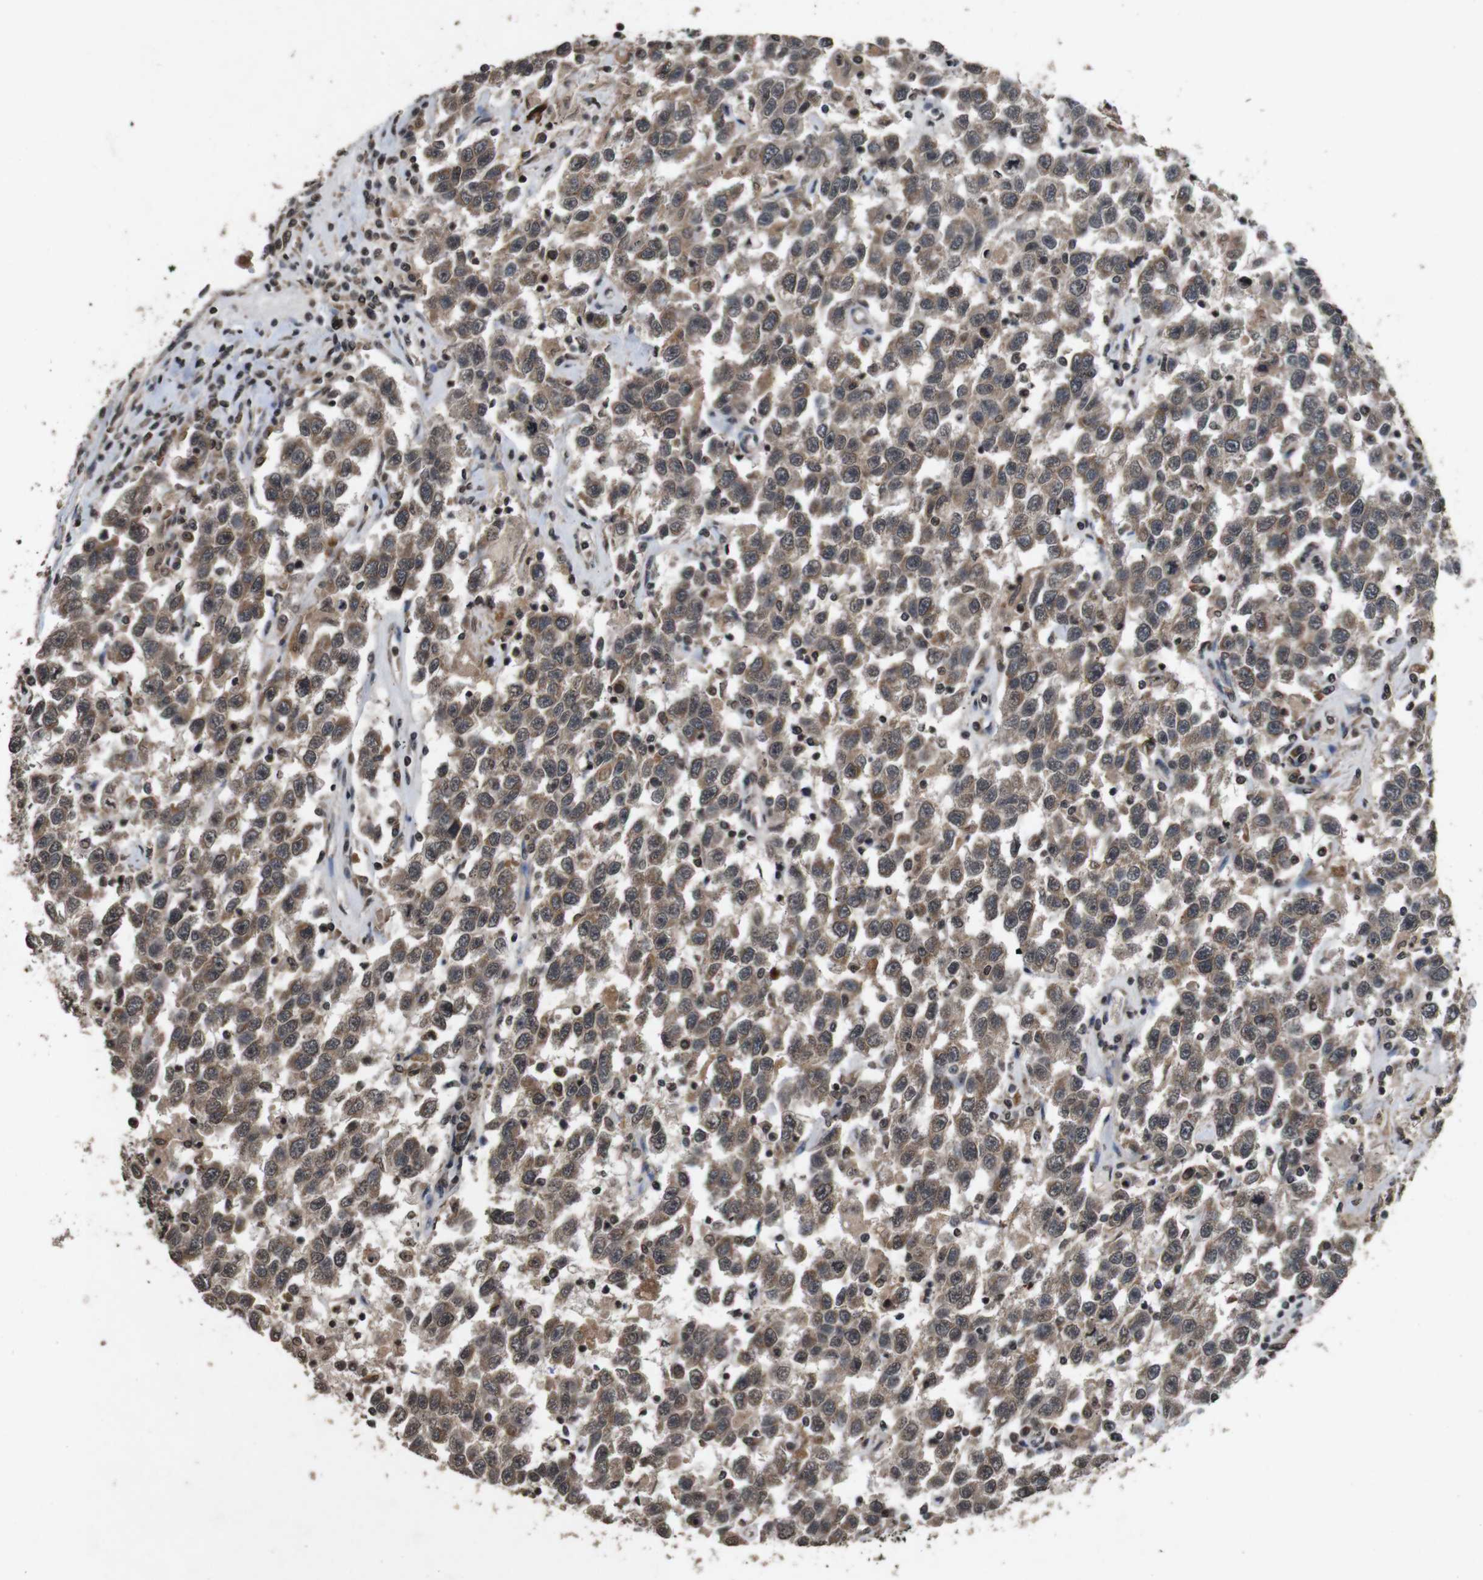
{"staining": {"intensity": "moderate", "quantity": ">75%", "location": "cytoplasmic/membranous,nuclear"}, "tissue": "testis cancer", "cell_type": "Tumor cells", "image_type": "cancer", "snomed": [{"axis": "morphology", "description": "Seminoma, NOS"}, {"axis": "topography", "description": "Testis"}], "caption": "Brown immunohistochemical staining in human seminoma (testis) displays moderate cytoplasmic/membranous and nuclear positivity in about >75% of tumor cells.", "gene": "SORL1", "patient": {"sex": "male", "age": 41}}